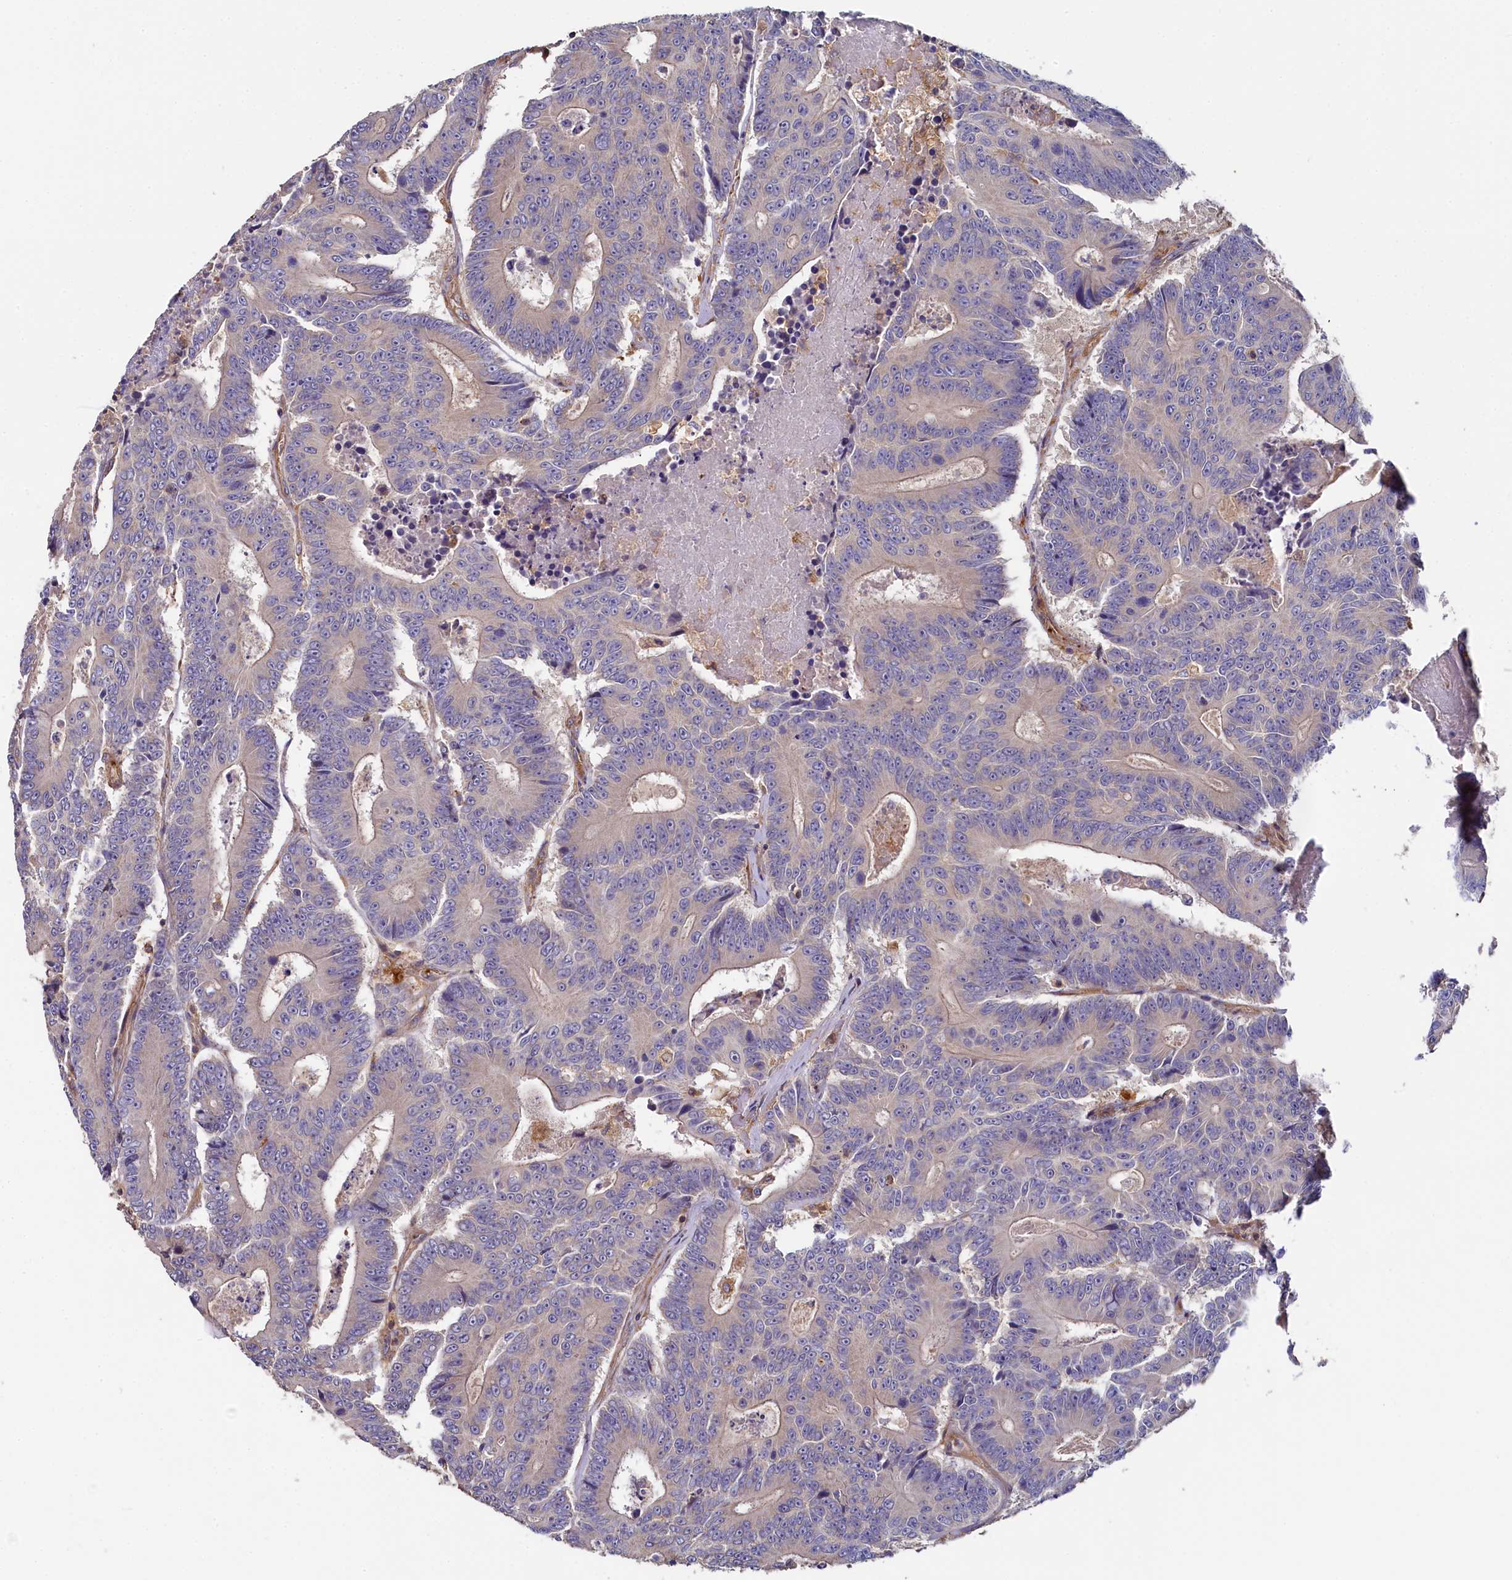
{"staining": {"intensity": "negative", "quantity": "none", "location": "none"}, "tissue": "colorectal cancer", "cell_type": "Tumor cells", "image_type": "cancer", "snomed": [{"axis": "morphology", "description": "Adenocarcinoma, NOS"}, {"axis": "topography", "description": "Colon"}], "caption": "The micrograph demonstrates no staining of tumor cells in colorectal cancer.", "gene": "PPIP5K1", "patient": {"sex": "male", "age": 83}}